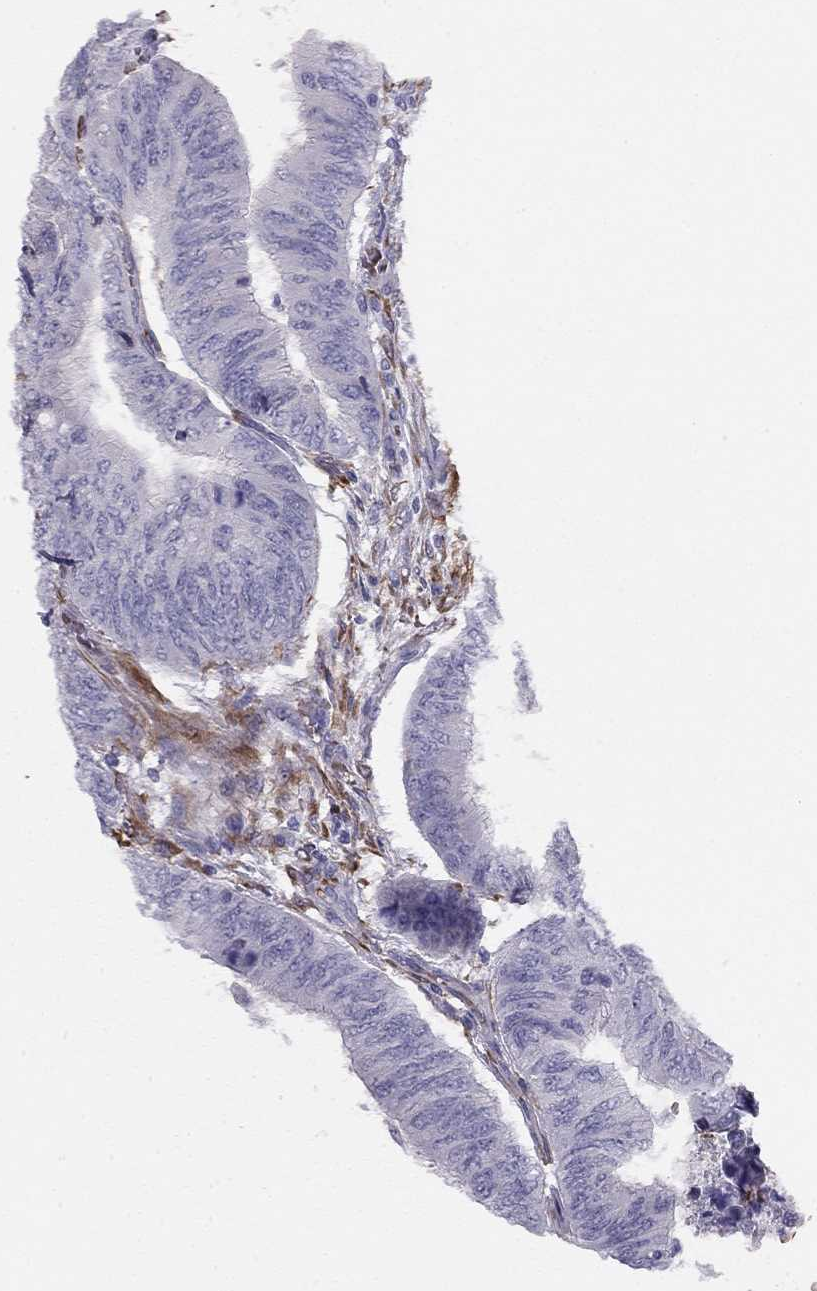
{"staining": {"intensity": "negative", "quantity": "none", "location": "none"}, "tissue": "colorectal cancer", "cell_type": "Tumor cells", "image_type": "cancer", "snomed": [{"axis": "morphology", "description": "Normal tissue, NOS"}, {"axis": "morphology", "description": "Adenocarcinoma, NOS"}, {"axis": "topography", "description": "Rectum"}, {"axis": "topography", "description": "Peripheral nerve tissue"}], "caption": "Tumor cells are negative for protein expression in human colorectal cancer. (Immunohistochemistry (ihc), brightfield microscopy, high magnification).", "gene": "RHD", "patient": {"sex": "male", "age": 92}}